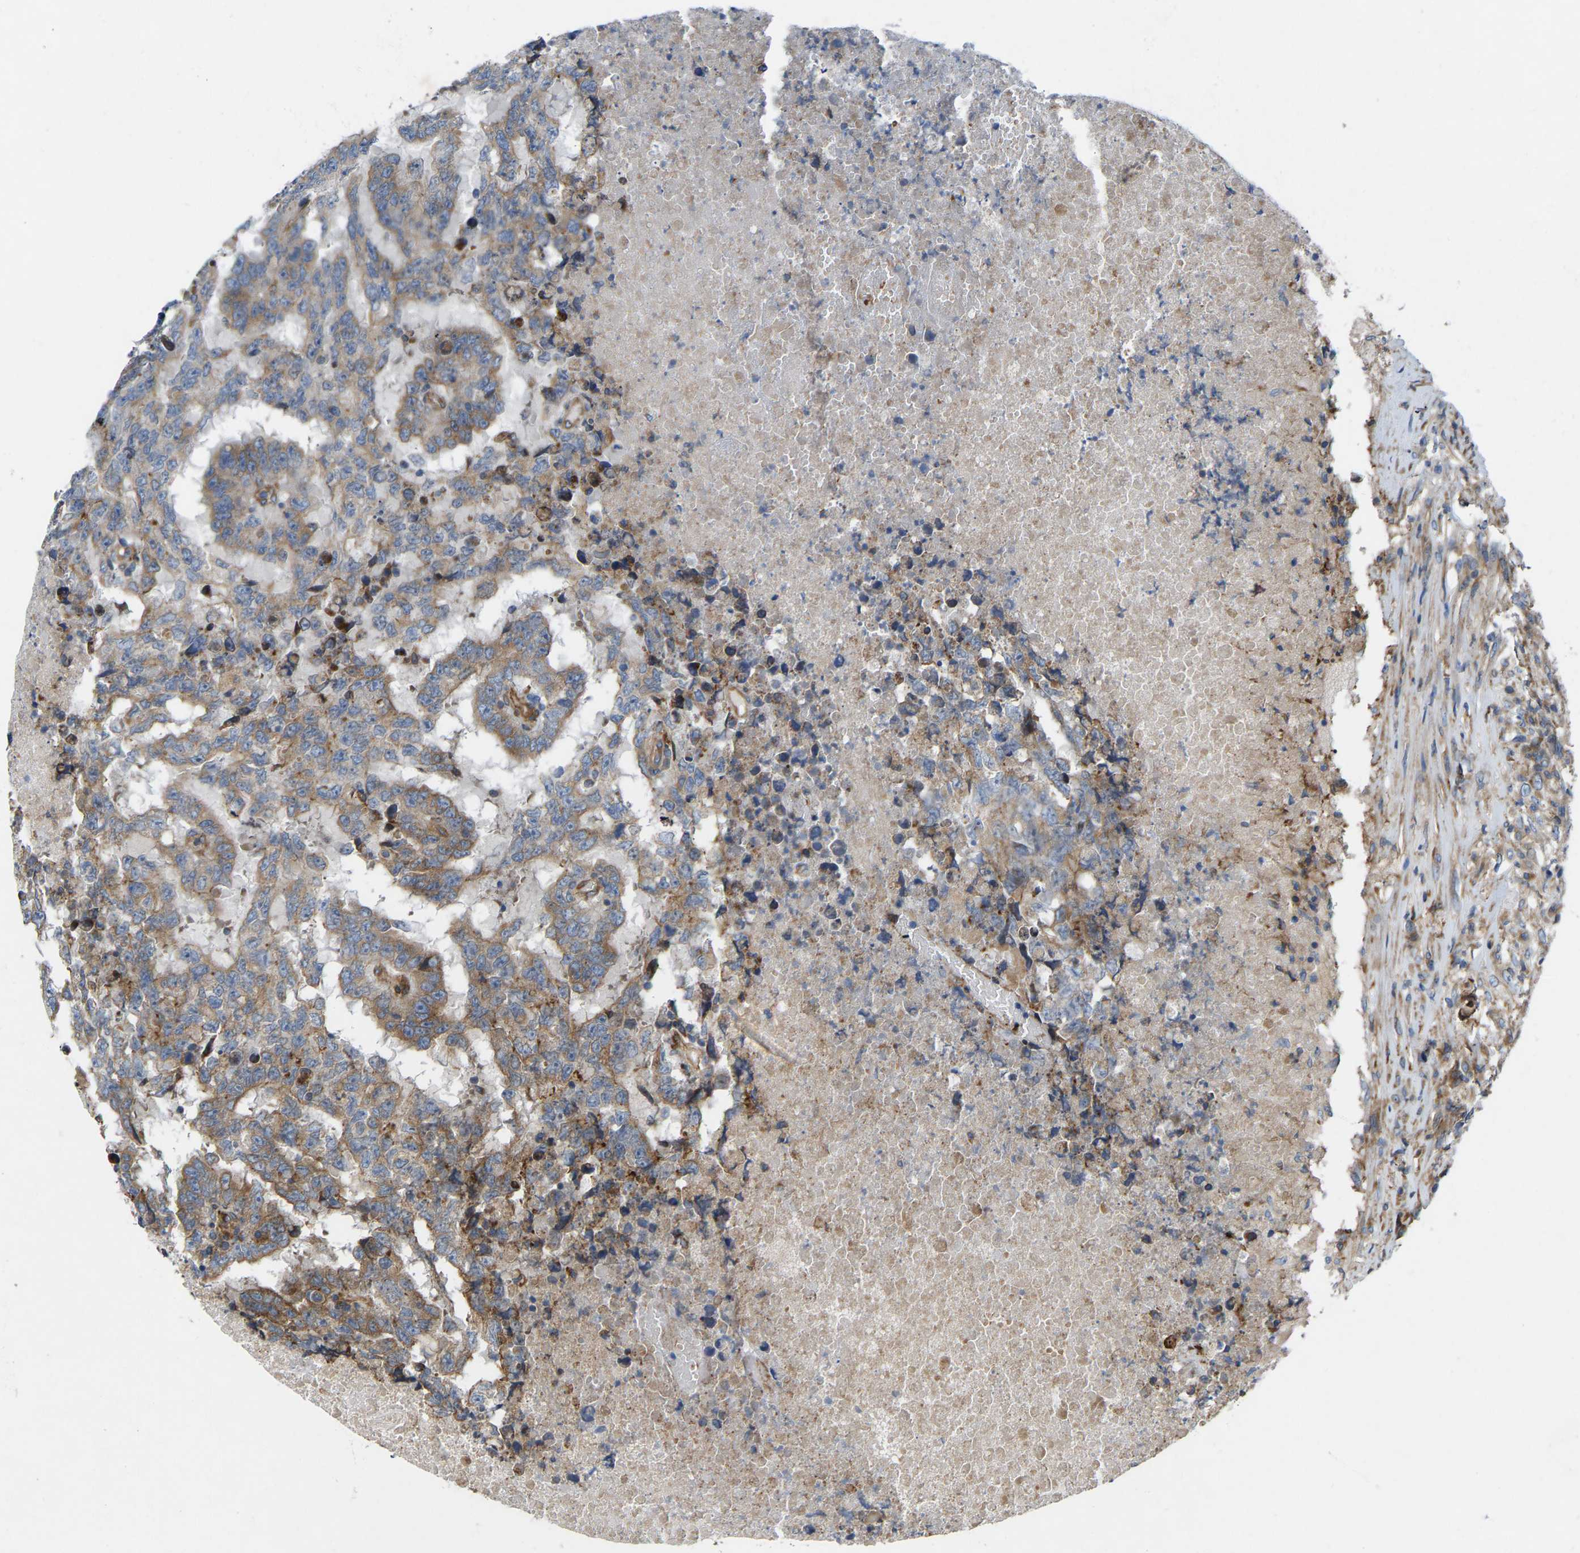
{"staining": {"intensity": "moderate", "quantity": "25%-75%", "location": "cytoplasmic/membranous"}, "tissue": "testis cancer", "cell_type": "Tumor cells", "image_type": "cancer", "snomed": [{"axis": "morphology", "description": "Necrosis, NOS"}, {"axis": "morphology", "description": "Carcinoma, Embryonal, NOS"}, {"axis": "topography", "description": "Testis"}], "caption": "Testis embryonal carcinoma stained with DAB IHC exhibits medium levels of moderate cytoplasmic/membranous positivity in approximately 25%-75% of tumor cells.", "gene": "TOR1B", "patient": {"sex": "male", "age": 19}}